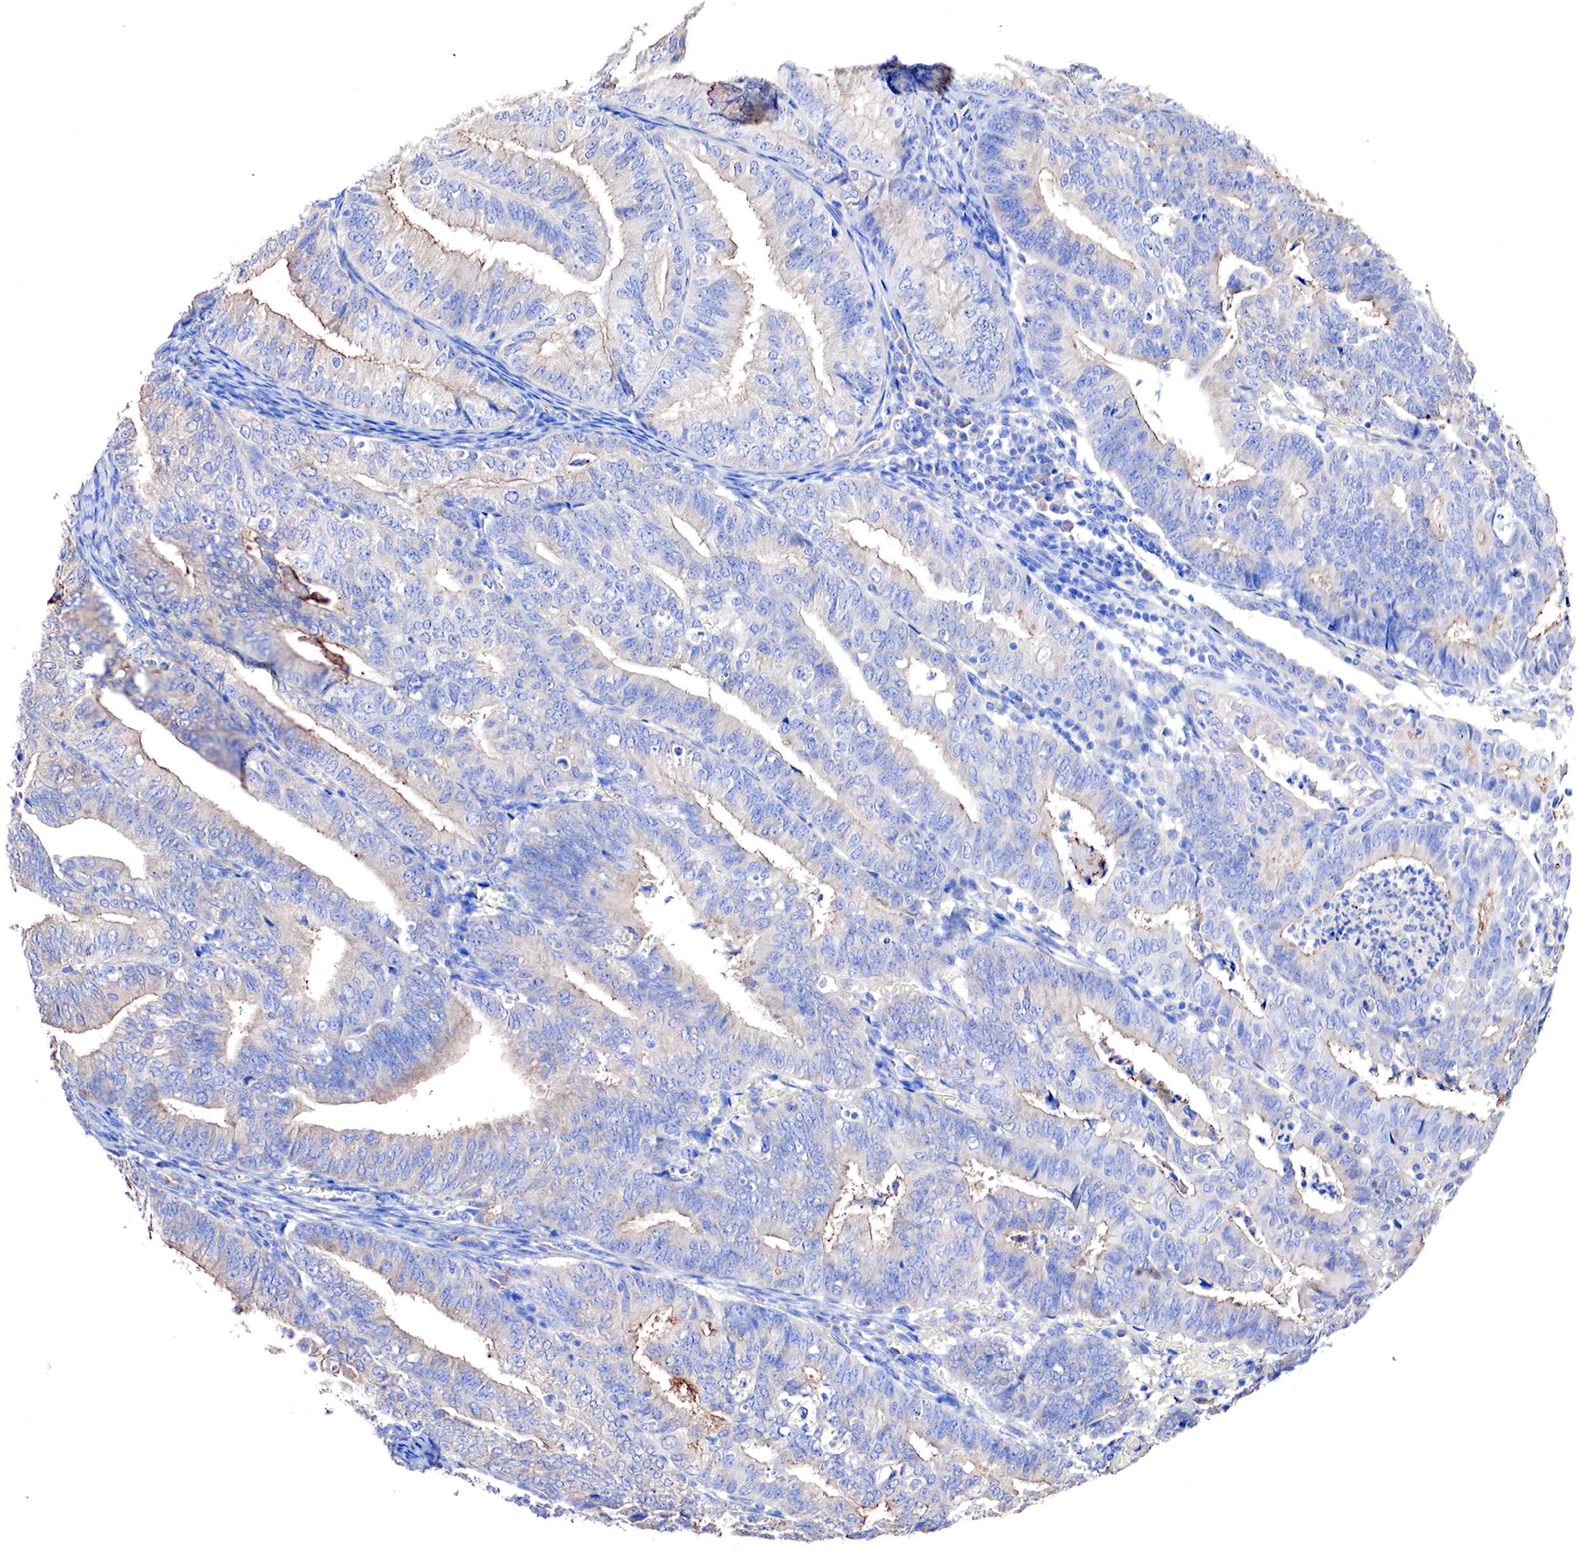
{"staining": {"intensity": "weak", "quantity": "25%-75%", "location": "cytoplasmic/membranous"}, "tissue": "endometrial cancer", "cell_type": "Tumor cells", "image_type": "cancer", "snomed": [{"axis": "morphology", "description": "Adenocarcinoma, NOS"}, {"axis": "topography", "description": "Endometrium"}], "caption": "Weak cytoplasmic/membranous protein expression is present in about 25%-75% of tumor cells in endometrial cancer. (DAB = brown stain, brightfield microscopy at high magnification).", "gene": "RDX", "patient": {"sex": "female", "age": 66}}